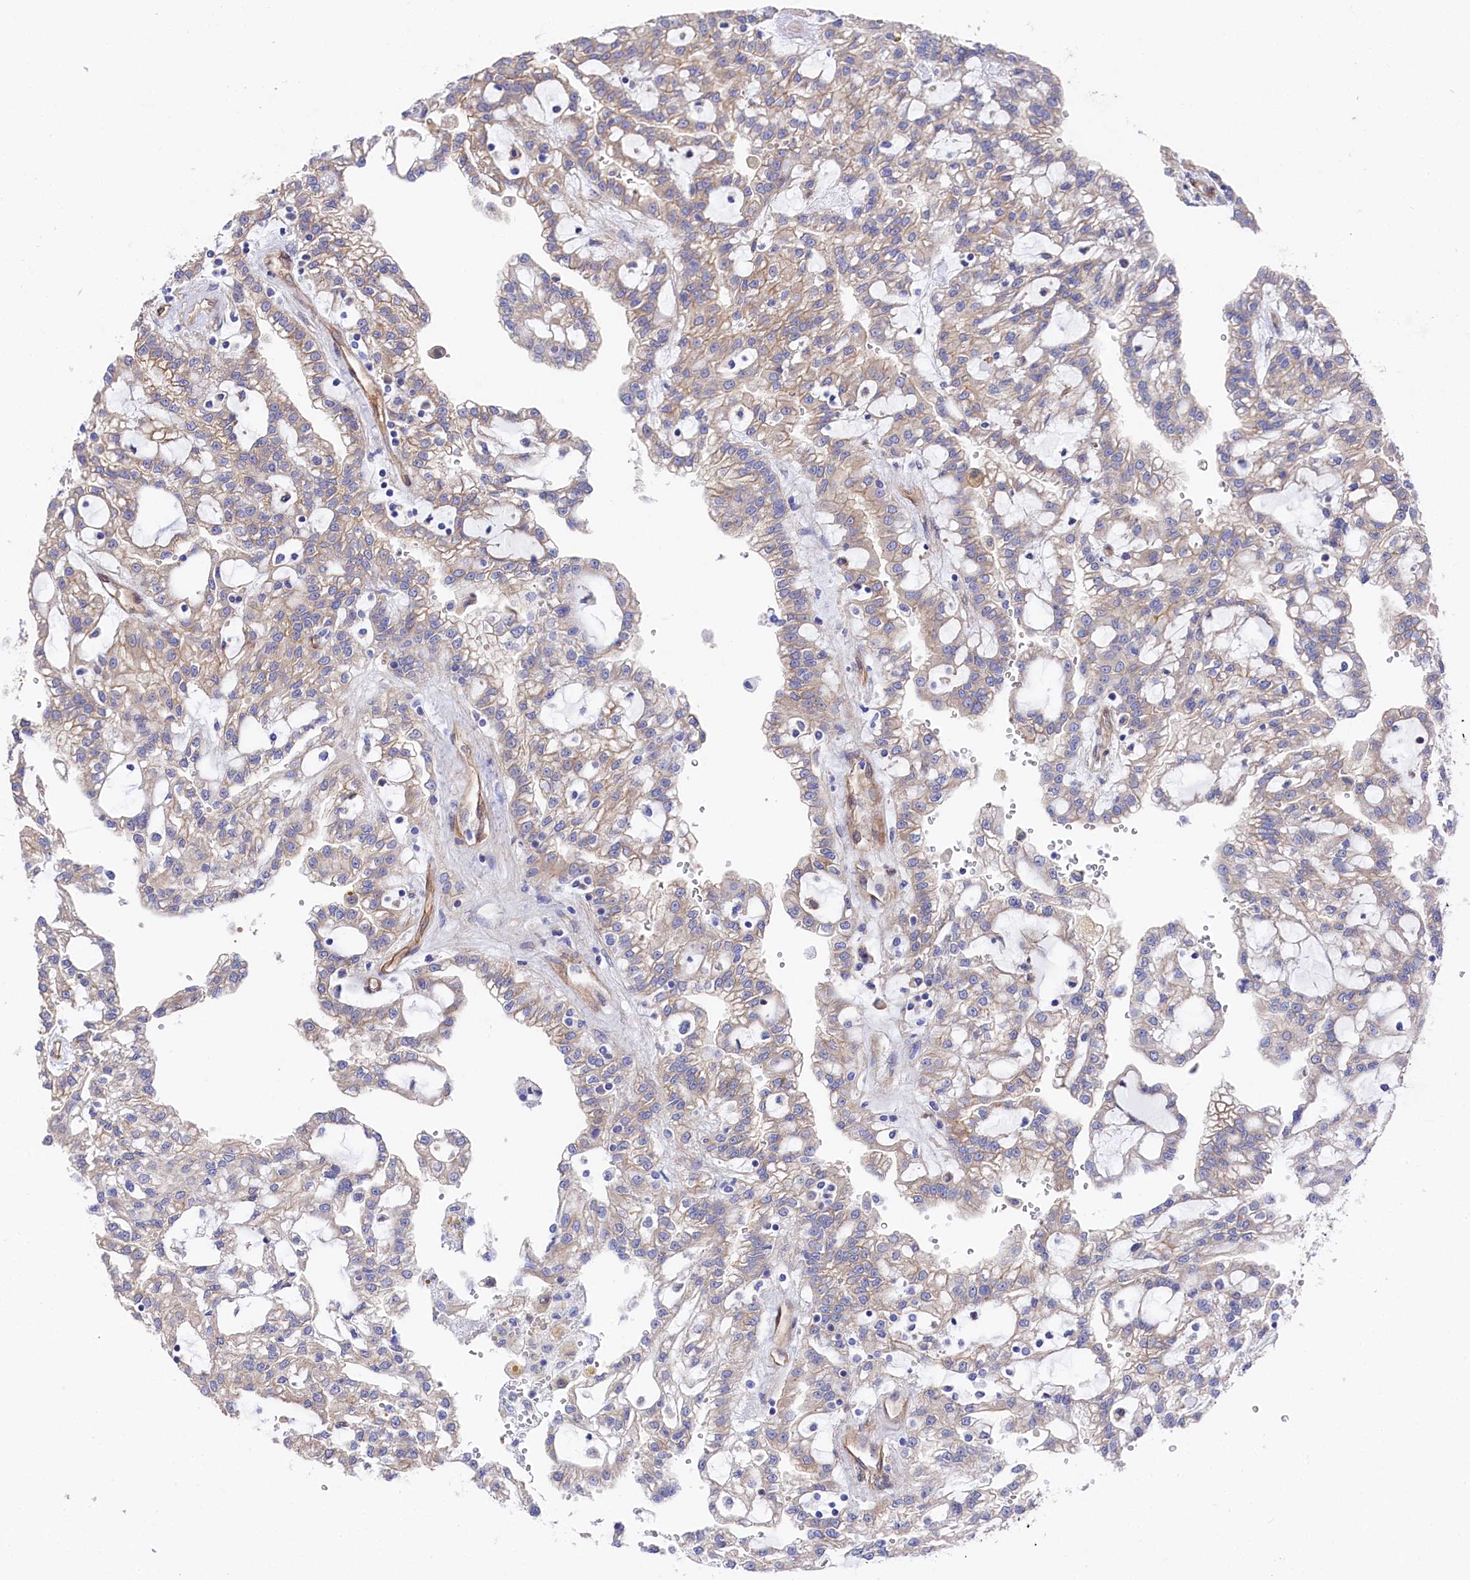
{"staining": {"intensity": "weak", "quantity": "<25%", "location": "cytoplasmic/membranous"}, "tissue": "renal cancer", "cell_type": "Tumor cells", "image_type": "cancer", "snomed": [{"axis": "morphology", "description": "Adenocarcinoma, NOS"}, {"axis": "topography", "description": "Kidney"}], "caption": "Immunohistochemical staining of renal adenocarcinoma displays no significant positivity in tumor cells.", "gene": "TNKS1BP1", "patient": {"sex": "male", "age": 63}}